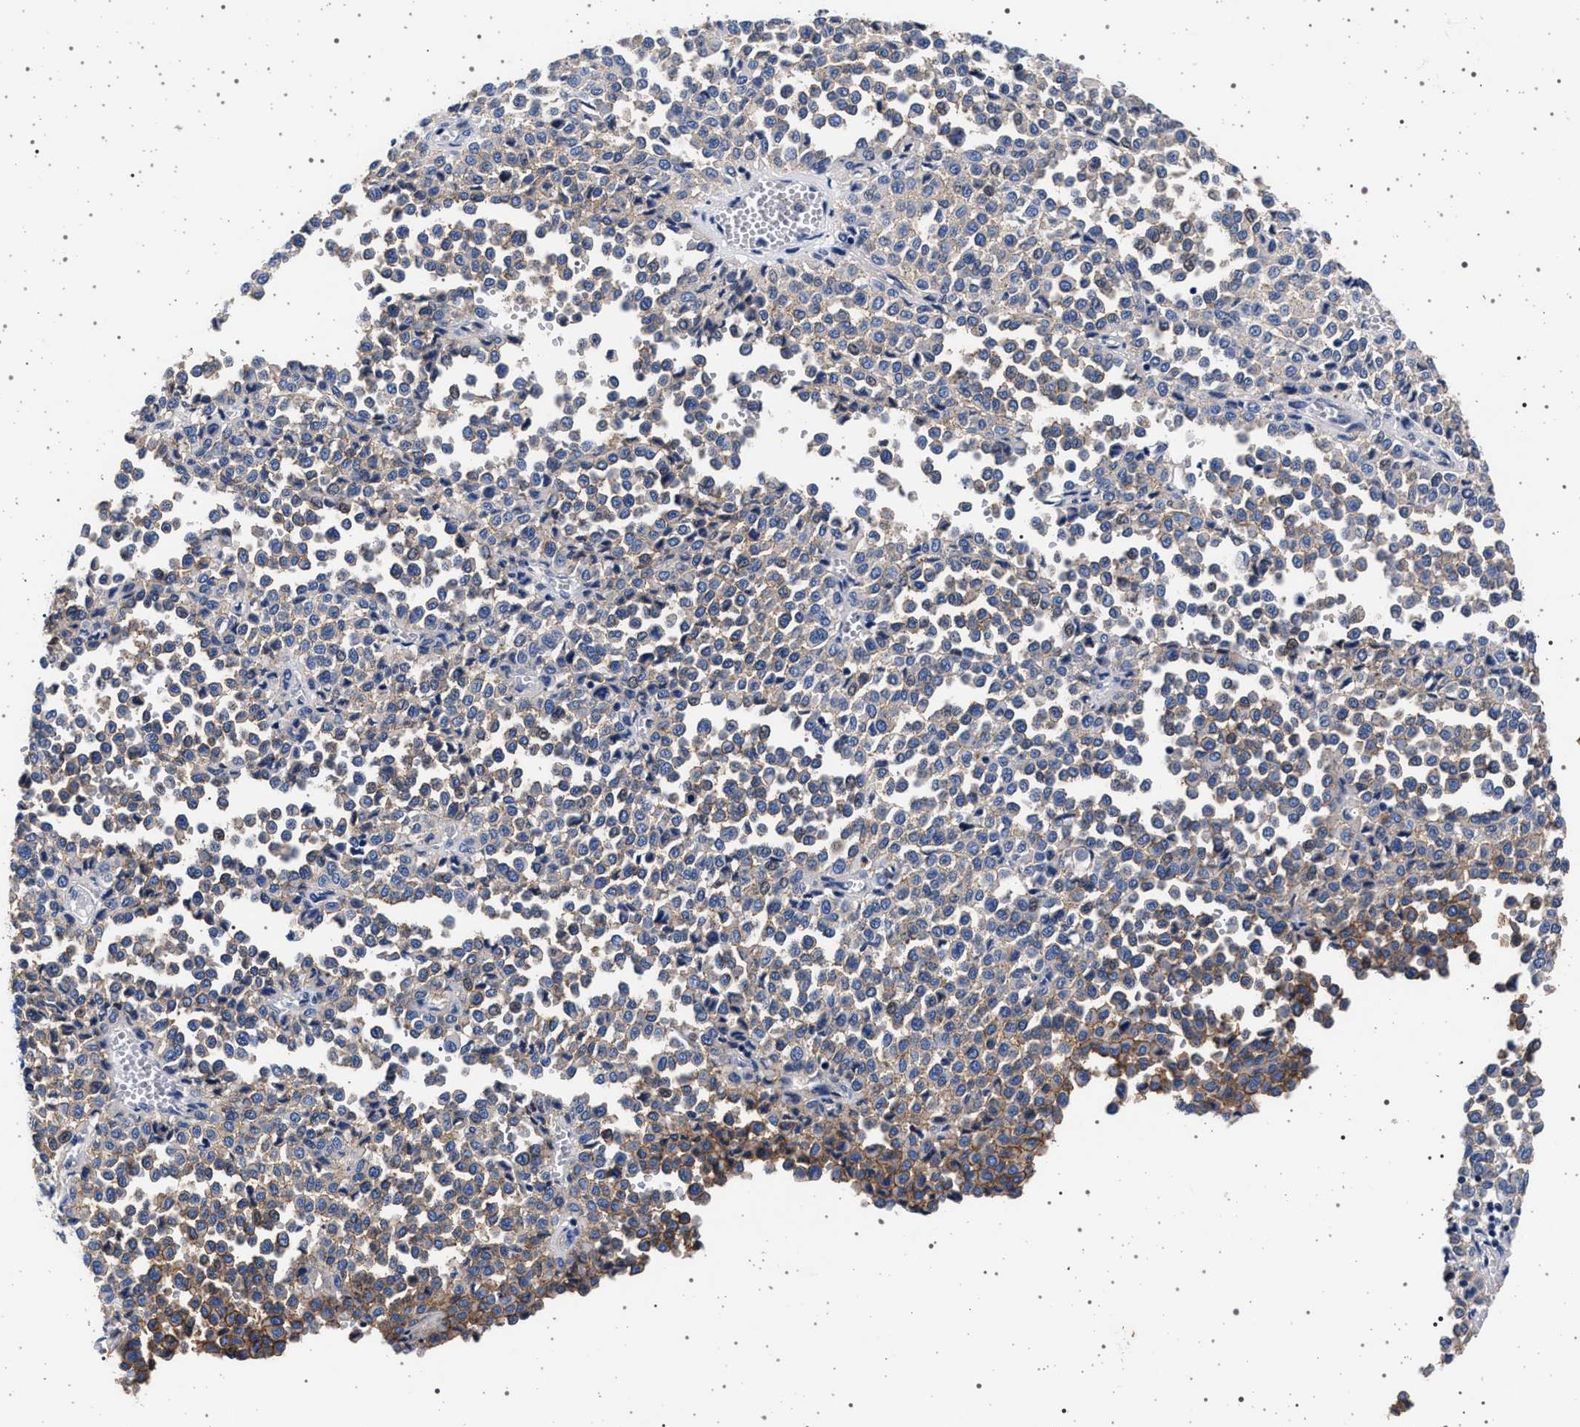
{"staining": {"intensity": "weak", "quantity": "25%-75%", "location": "cytoplasmic/membranous"}, "tissue": "melanoma", "cell_type": "Tumor cells", "image_type": "cancer", "snomed": [{"axis": "morphology", "description": "Malignant melanoma, Metastatic site"}, {"axis": "topography", "description": "Pancreas"}], "caption": "A high-resolution histopathology image shows immunohistochemistry (IHC) staining of malignant melanoma (metastatic site), which displays weak cytoplasmic/membranous expression in about 25%-75% of tumor cells. (Stains: DAB (3,3'-diaminobenzidine) in brown, nuclei in blue, Microscopy: brightfield microscopy at high magnification).", "gene": "SLC9A1", "patient": {"sex": "female", "age": 30}}